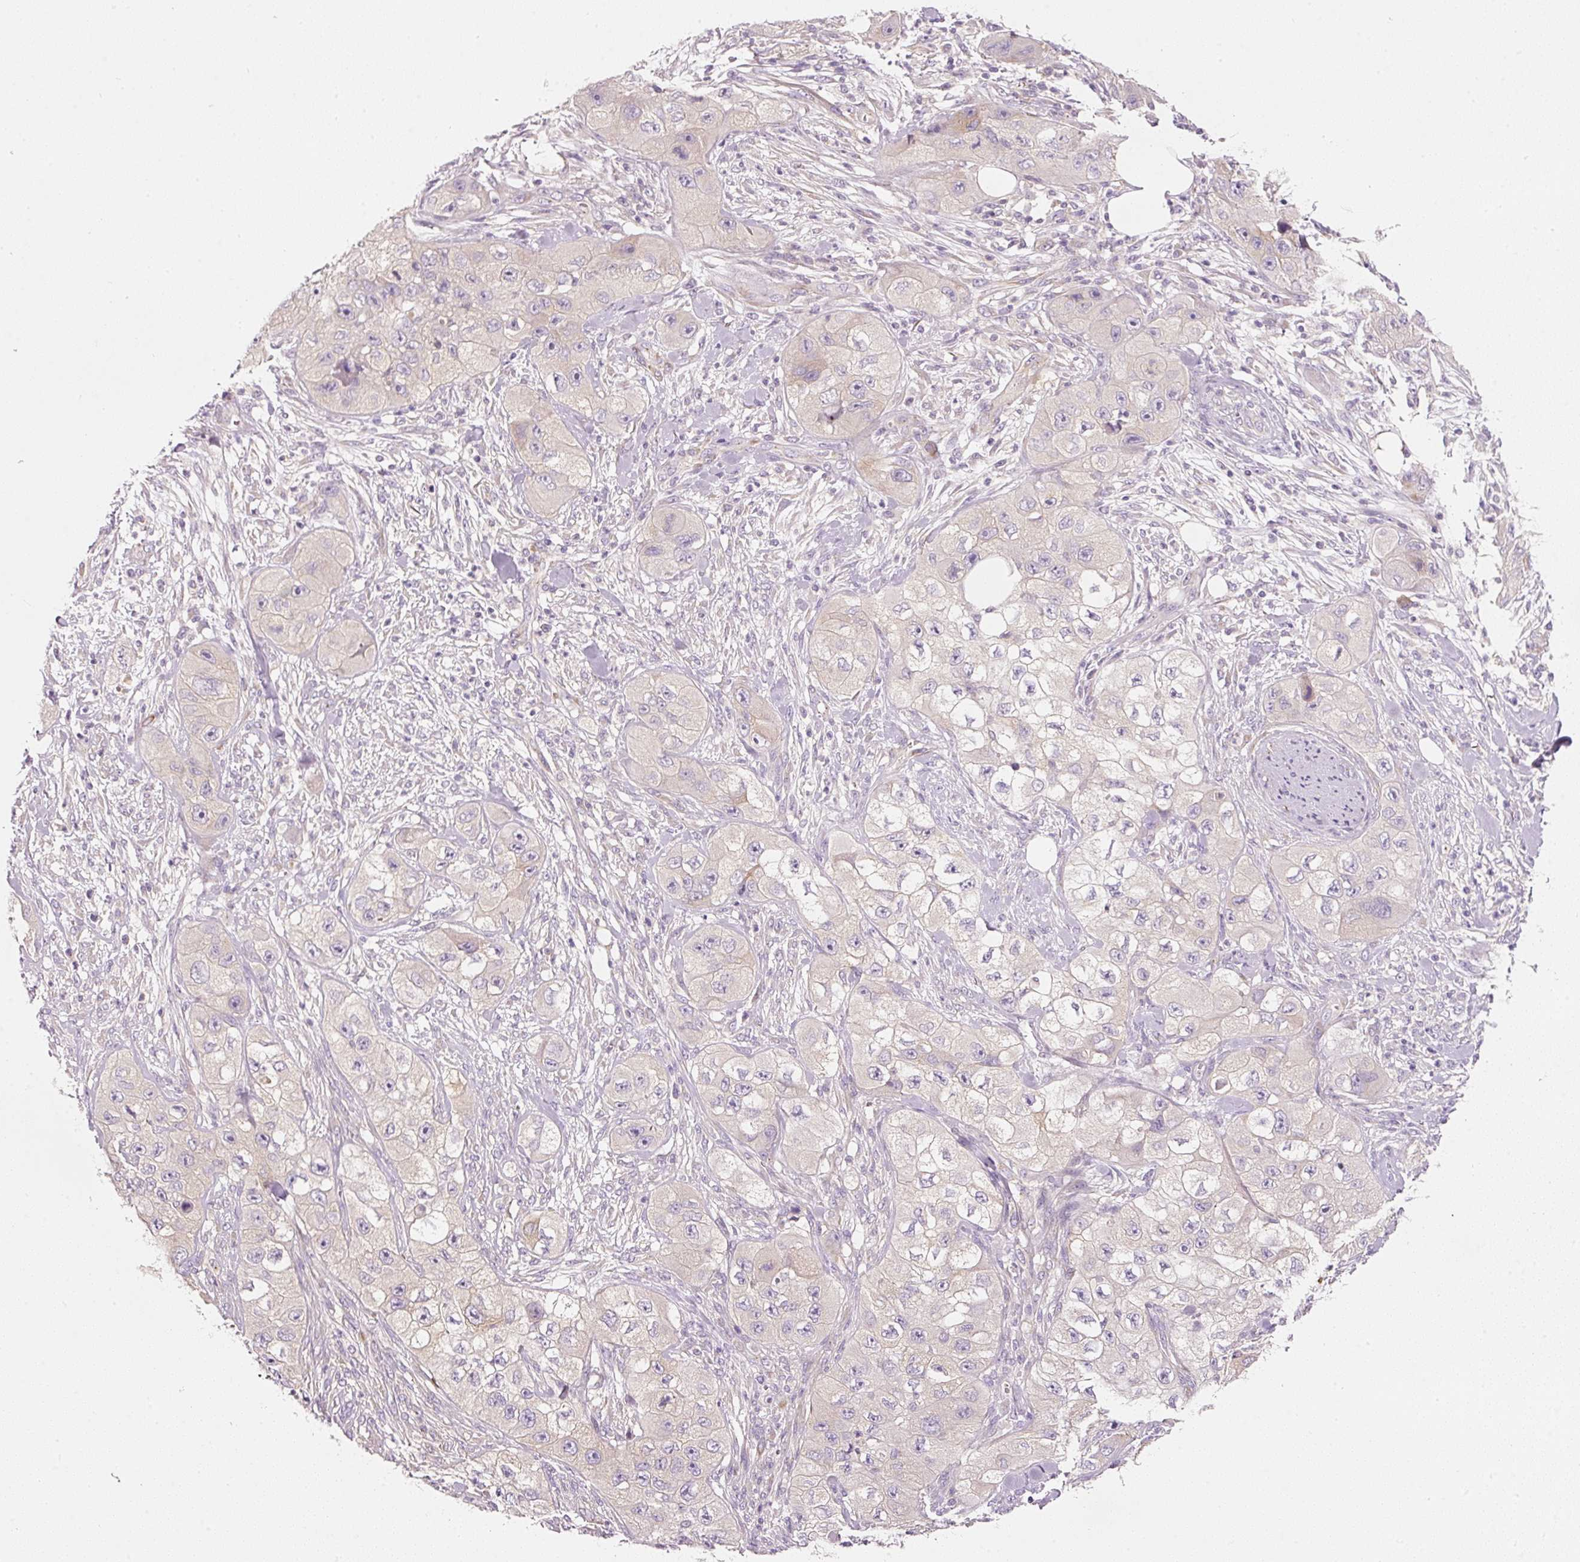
{"staining": {"intensity": "negative", "quantity": "none", "location": "none"}, "tissue": "skin cancer", "cell_type": "Tumor cells", "image_type": "cancer", "snomed": [{"axis": "morphology", "description": "Squamous cell carcinoma, NOS"}, {"axis": "topography", "description": "Skin"}, {"axis": "topography", "description": "Subcutis"}], "caption": "High power microscopy image of an immunohistochemistry (IHC) image of skin squamous cell carcinoma, revealing no significant positivity in tumor cells. (DAB (3,3'-diaminobenzidine) immunohistochemistry (IHC) with hematoxylin counter stain).", "gene": "RNF167", "patient": {"sex": "male", "age": 73}}